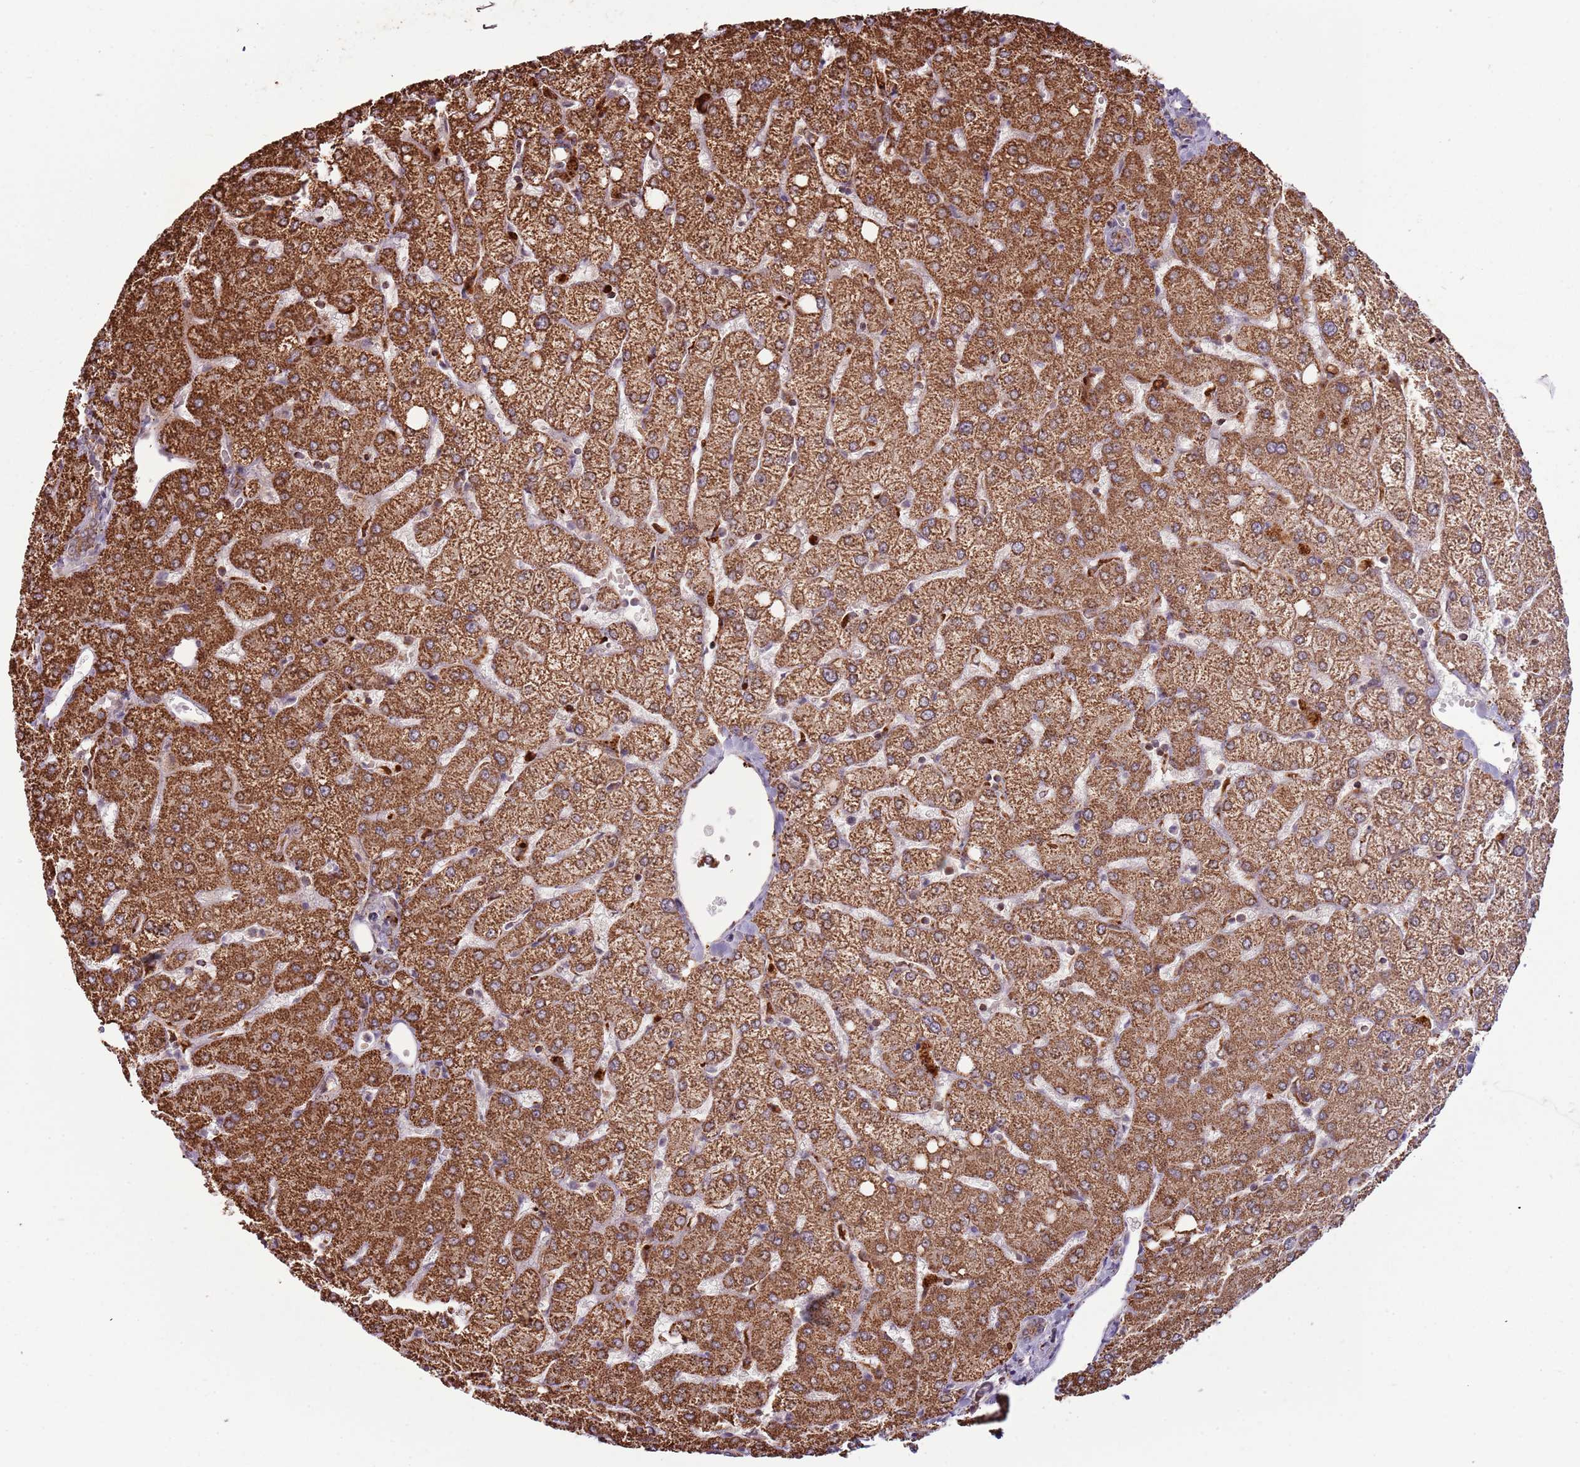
{"staining": {"intensity": "weak", "quantity": ">75%", "location": "cytoplasmic/membranous"}, "tissue": "liver", "cell_type": "Cholangiocytes", "image_type": "normal", "snomed": [{"axis": "morphology", "description": "Normal tissue, NOS"}, {"axis": "topography", "description": "Liver"}], "caption": "The photomicrograph exhibits a brown stain indicating the presence of a protein in the cytoplasmic/membranous of cholangiocytes in liver.", "gene": "ULK3", "patient": {"sex": "female", "age": 54}}